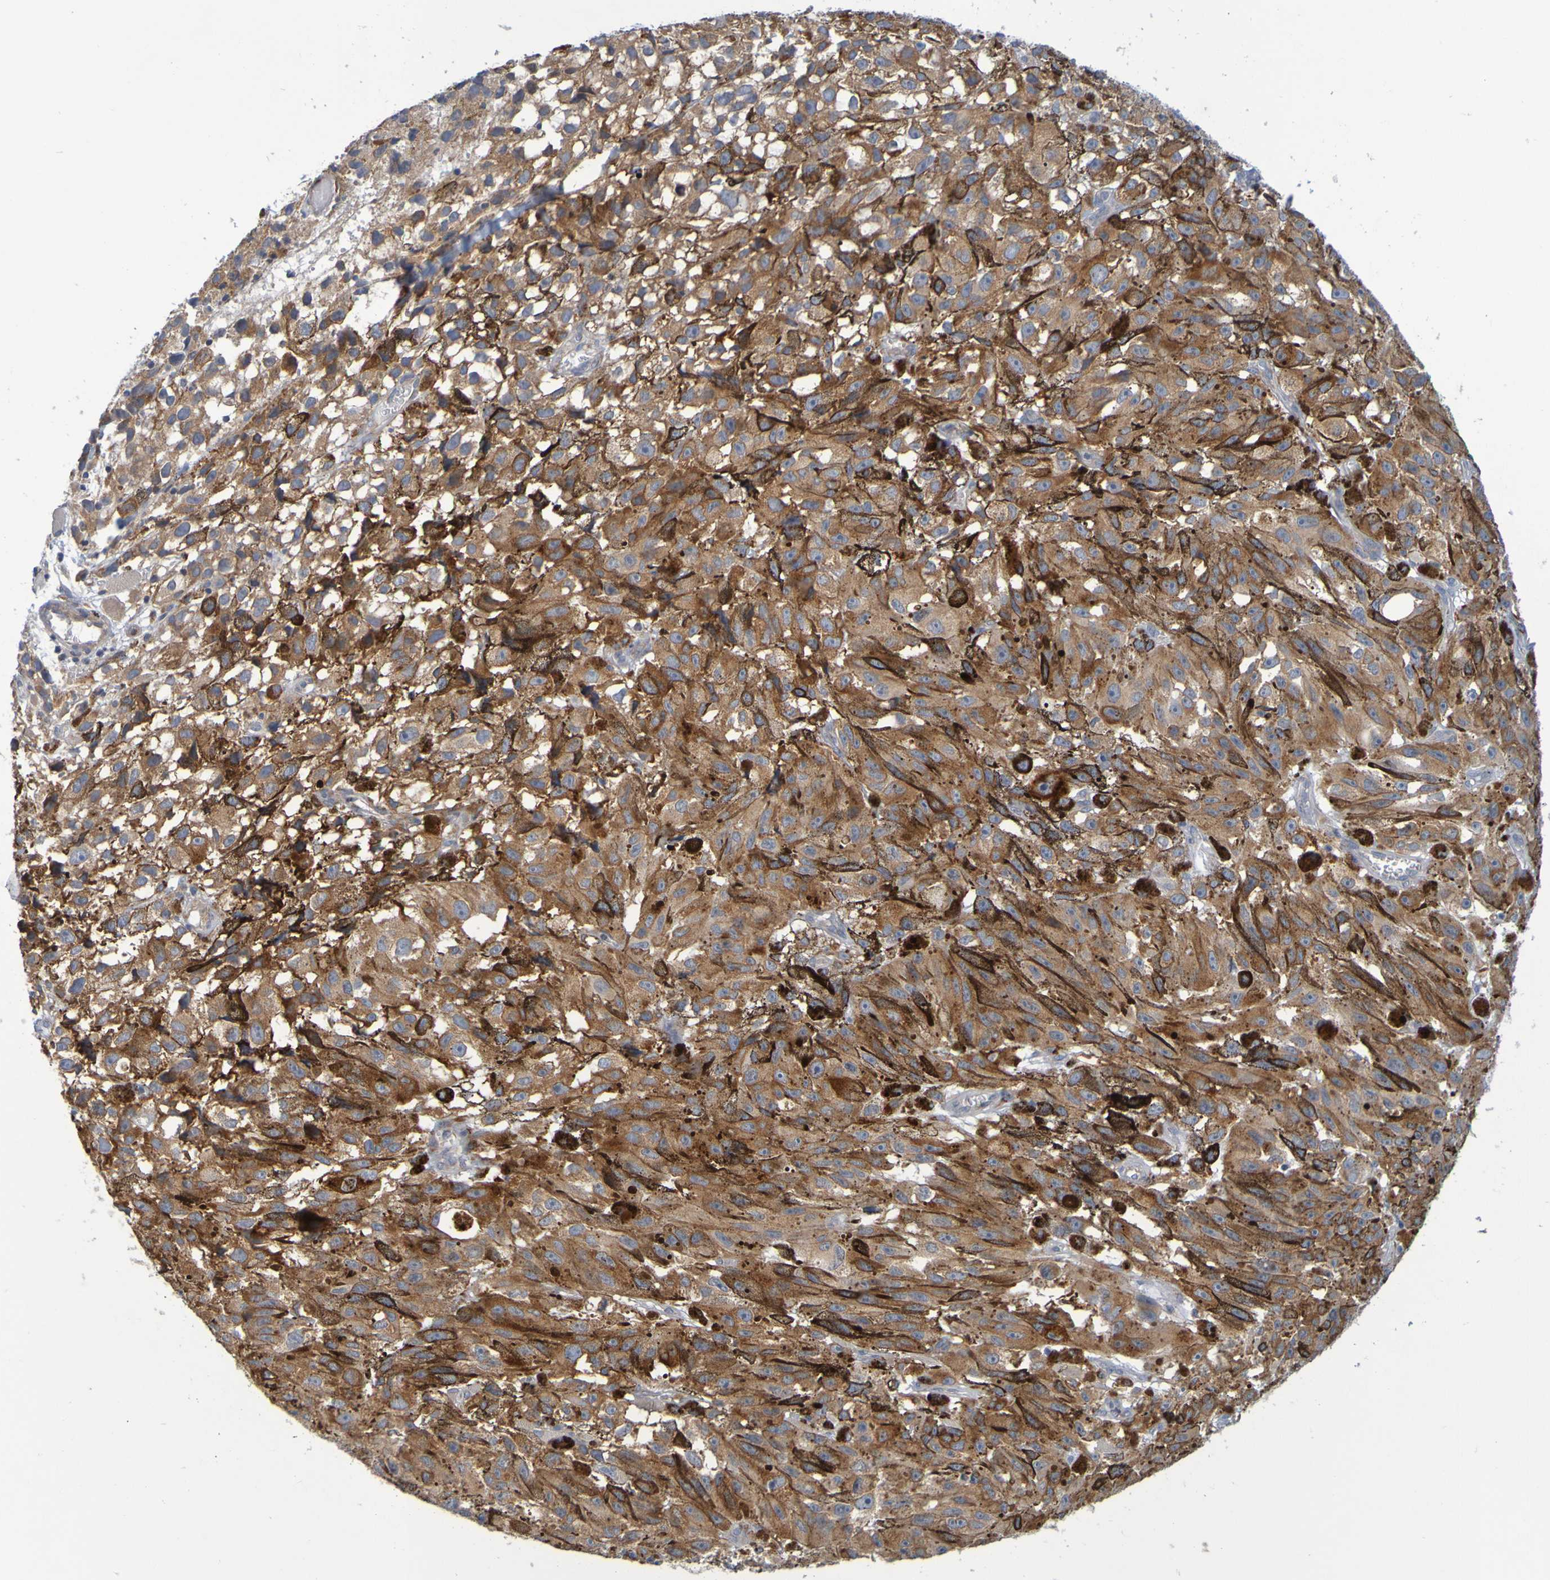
{"staining": {"intensity": "moderate", "quantity": ">75%", "location": "cytoplasmic/membranous"}, "tissue": "melanoma", "cell_type": "Tumor cells", "image_type": "cancer", "snomed": [{"axis": "morphology", "description": "Malignant melanoma, NOS"}, {"axis": "topography", "description": "Skin"}], "caption": "A brown stain highlights moderate cytoplasmic/membranous expression of a protein in human melanoma tumor cells. (brown staining indicates protein expression, while blue staining denotes nuclei).", "gene": "SIL1", "patient": {"sex": "female", "age": 104}}